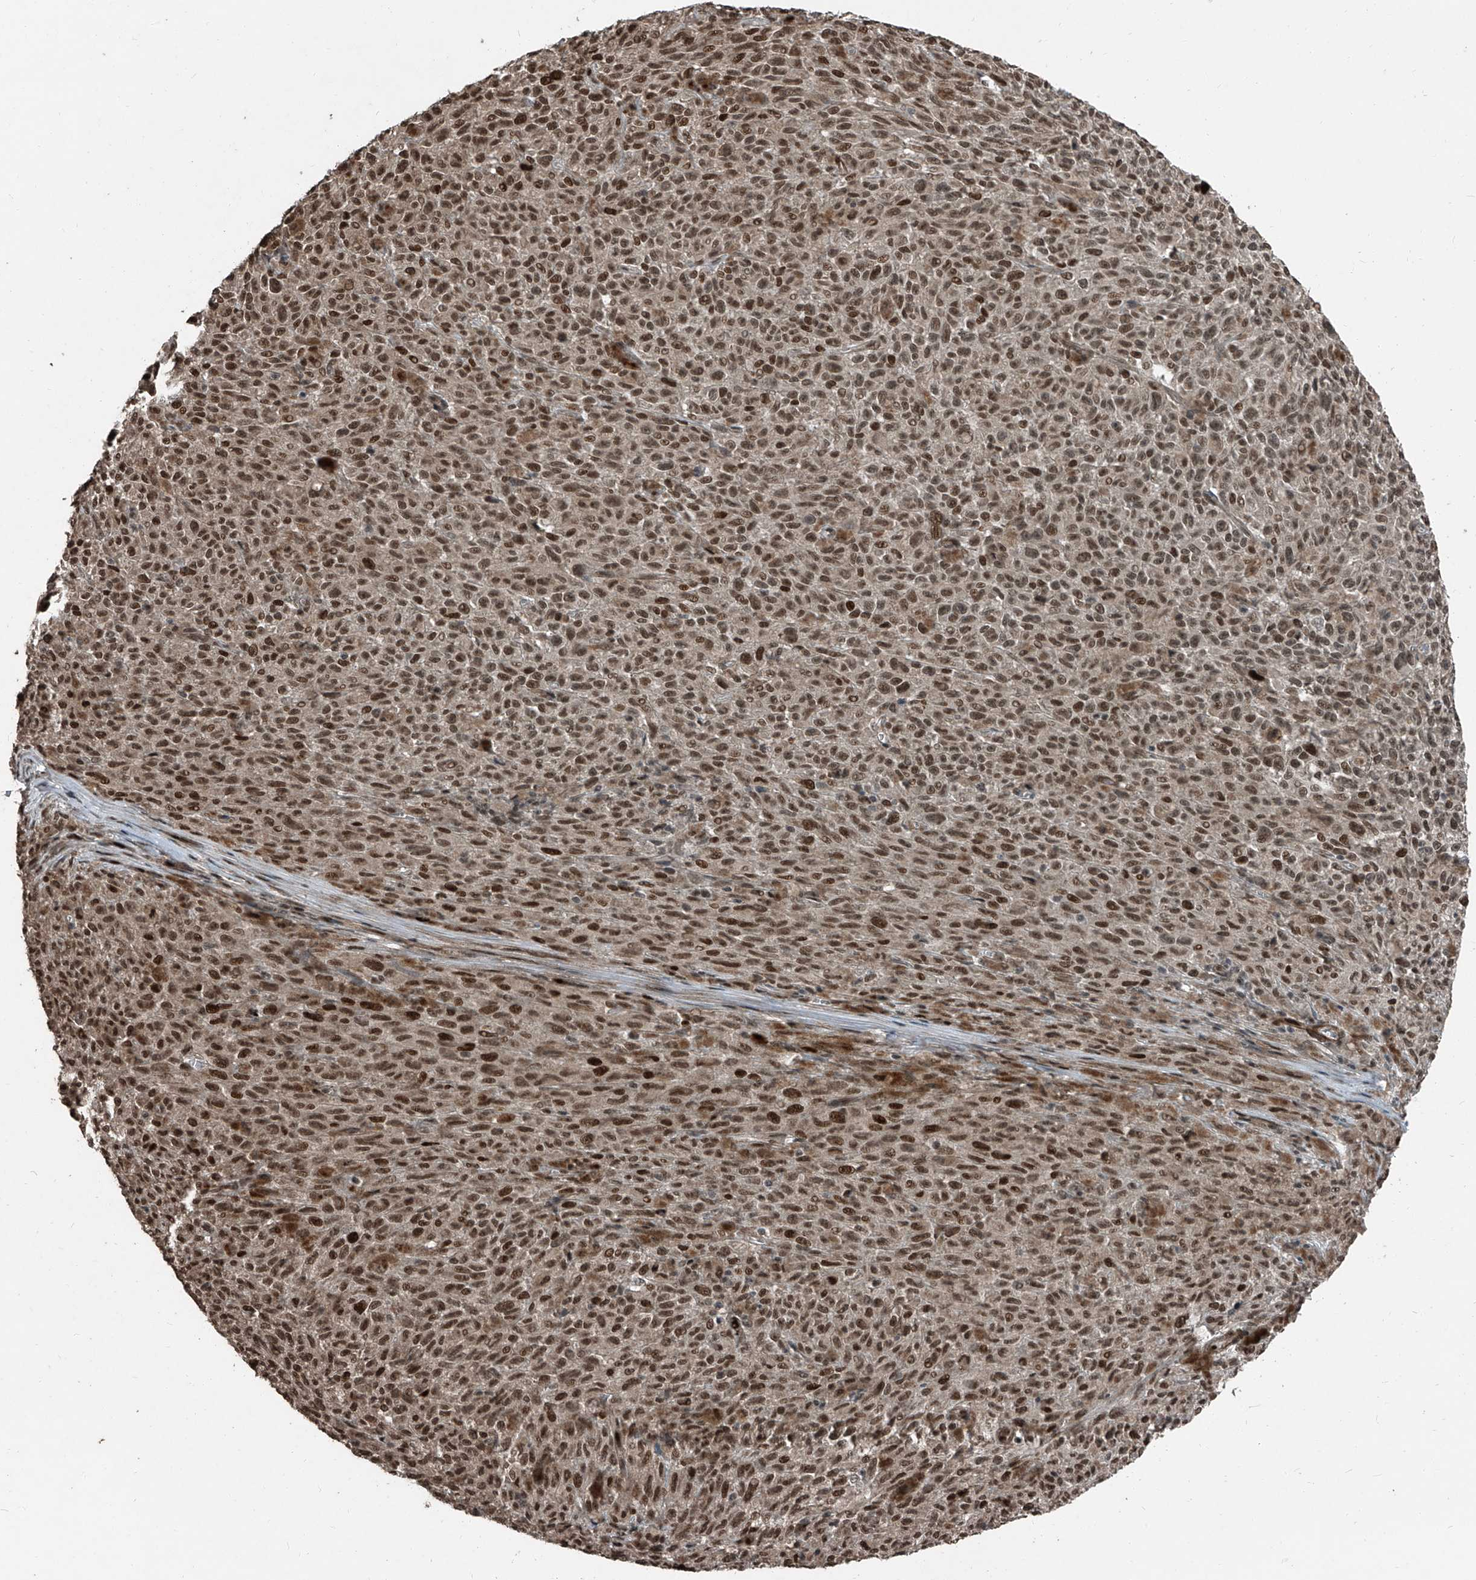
{"staining": {"intensity": "strong", "quantity": ">75%", "location": "nuclear"}, "tissue": "melanoma", "cell_type": "Tumor cells", "image_type": "cancer", "snomed": [{"axis": "morphology", "description": "Malignant melanoma, NOS"}, {"axis": "topography", "description": "Skin"}], "caption": "Immunohistochemistry (IHC) (DAB (3,3'-diaminobenzidine)) staining of melanoma reveals strong nuclear protein staining in about >75% of tumor cells. The staining was performed using DAB (3,3'-diaminobenzidine), with brown indicating positive protein expression. Nuclei are stained blue with hematoxylin.", "gene": "ZNF570", "patient": {"sex": "female", "age": 82}}